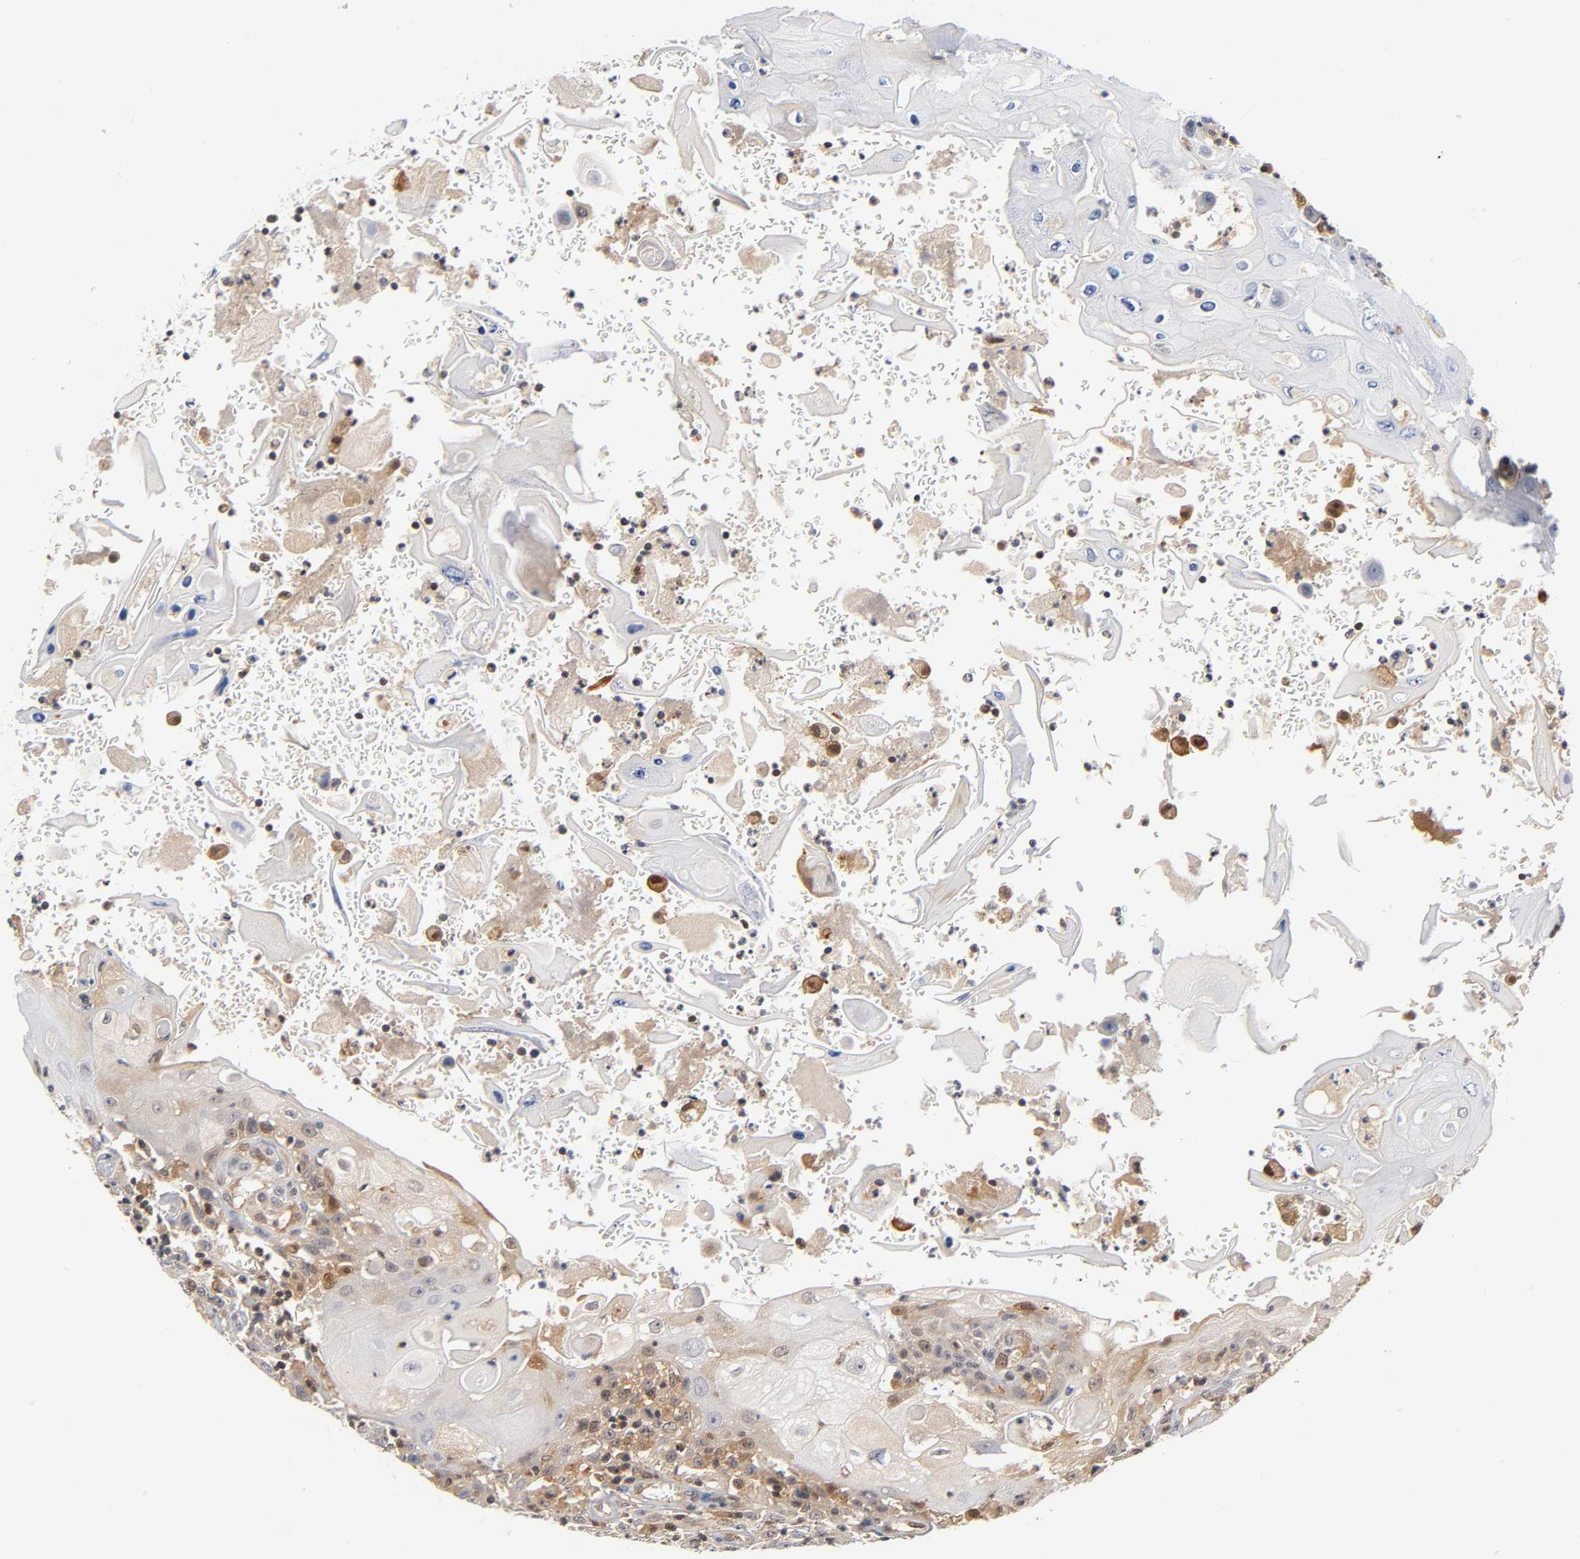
{"staining": {"intensity": "weak", "quantity": "<25%", "location": "cytoplasmic/membranous"}, "tissue": "head and neck cancer", "cell_type": "Tumor cells", "image_type": "cancer", "snomed": [{"axis": "morphology", "description": "Squamous cell carcinoma, NOS"}, {"axis": "topography", "description": "Oral tissue"}, {"axis": "topography", "description": "Head-Neck"}], "caption": "This is an immunohistochemistry histopathology image of human squamous cell carcinoma (head and neck). There is no positivity in tumor cells.", "gene": "DFFB", "patient": {"sex": "female", "age": 76}}